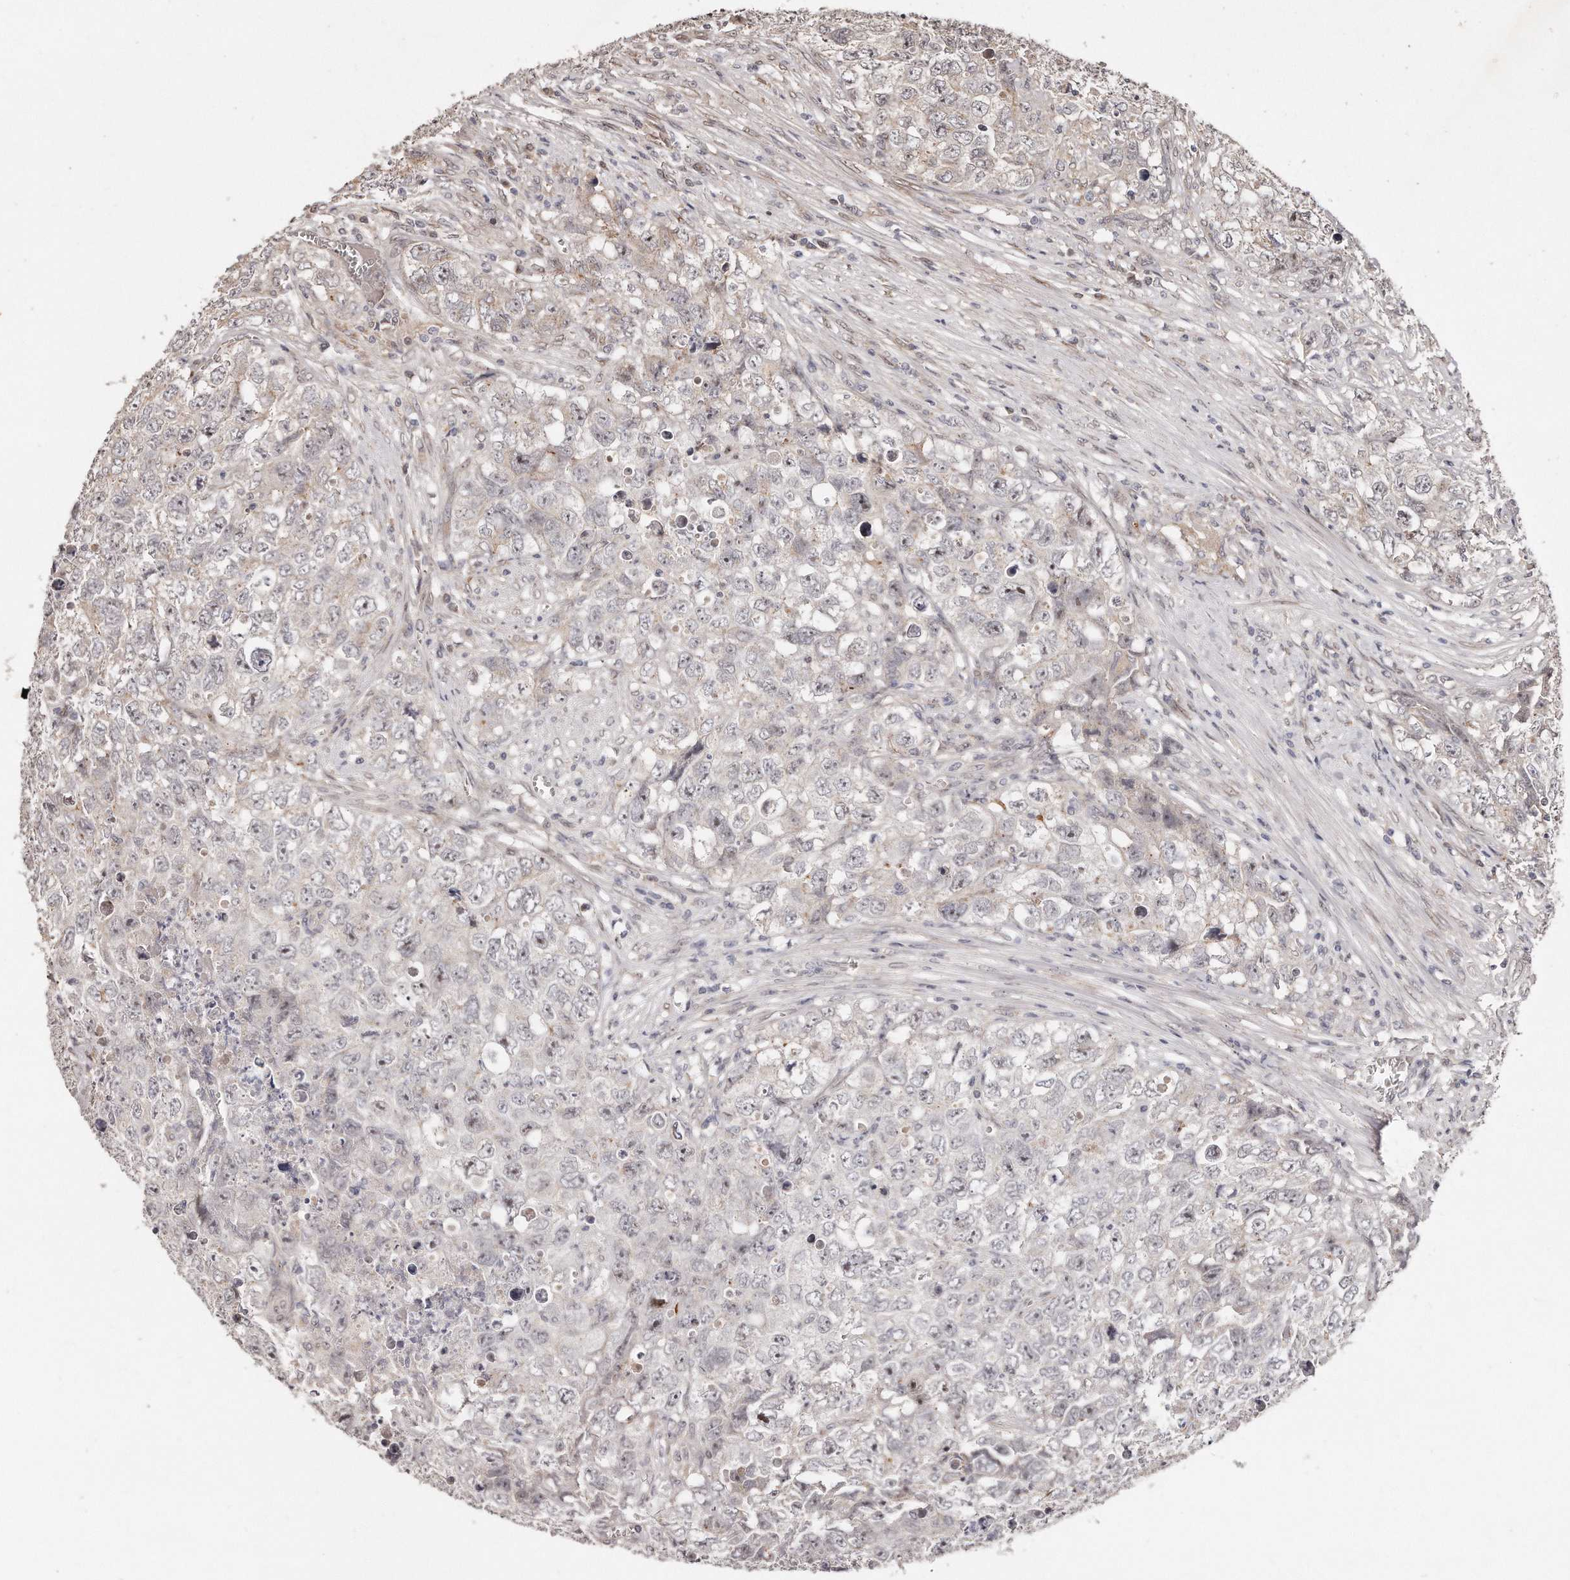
{"staining": {"intensity": "negative", "quantity": "none", "location": "none"}, "tissue": "testis cancer", "cell_type": "Tumor cells", "image_type": "cancer", "snomed": [{"axis": "morphology", "description": "Seminoma, NOS"}, {"axis": "morphology", "description": "Carcinoma, Embryonal, NOS"}, {"axis": "topography", "description": "Testis"}], "caption": "This is an immunohistochemistry (IHC) image of human seminoma (testis). There is no expression in tumor cells.", "gene": "HASPIN", "patient": {"sex": "male", "age": 43}}